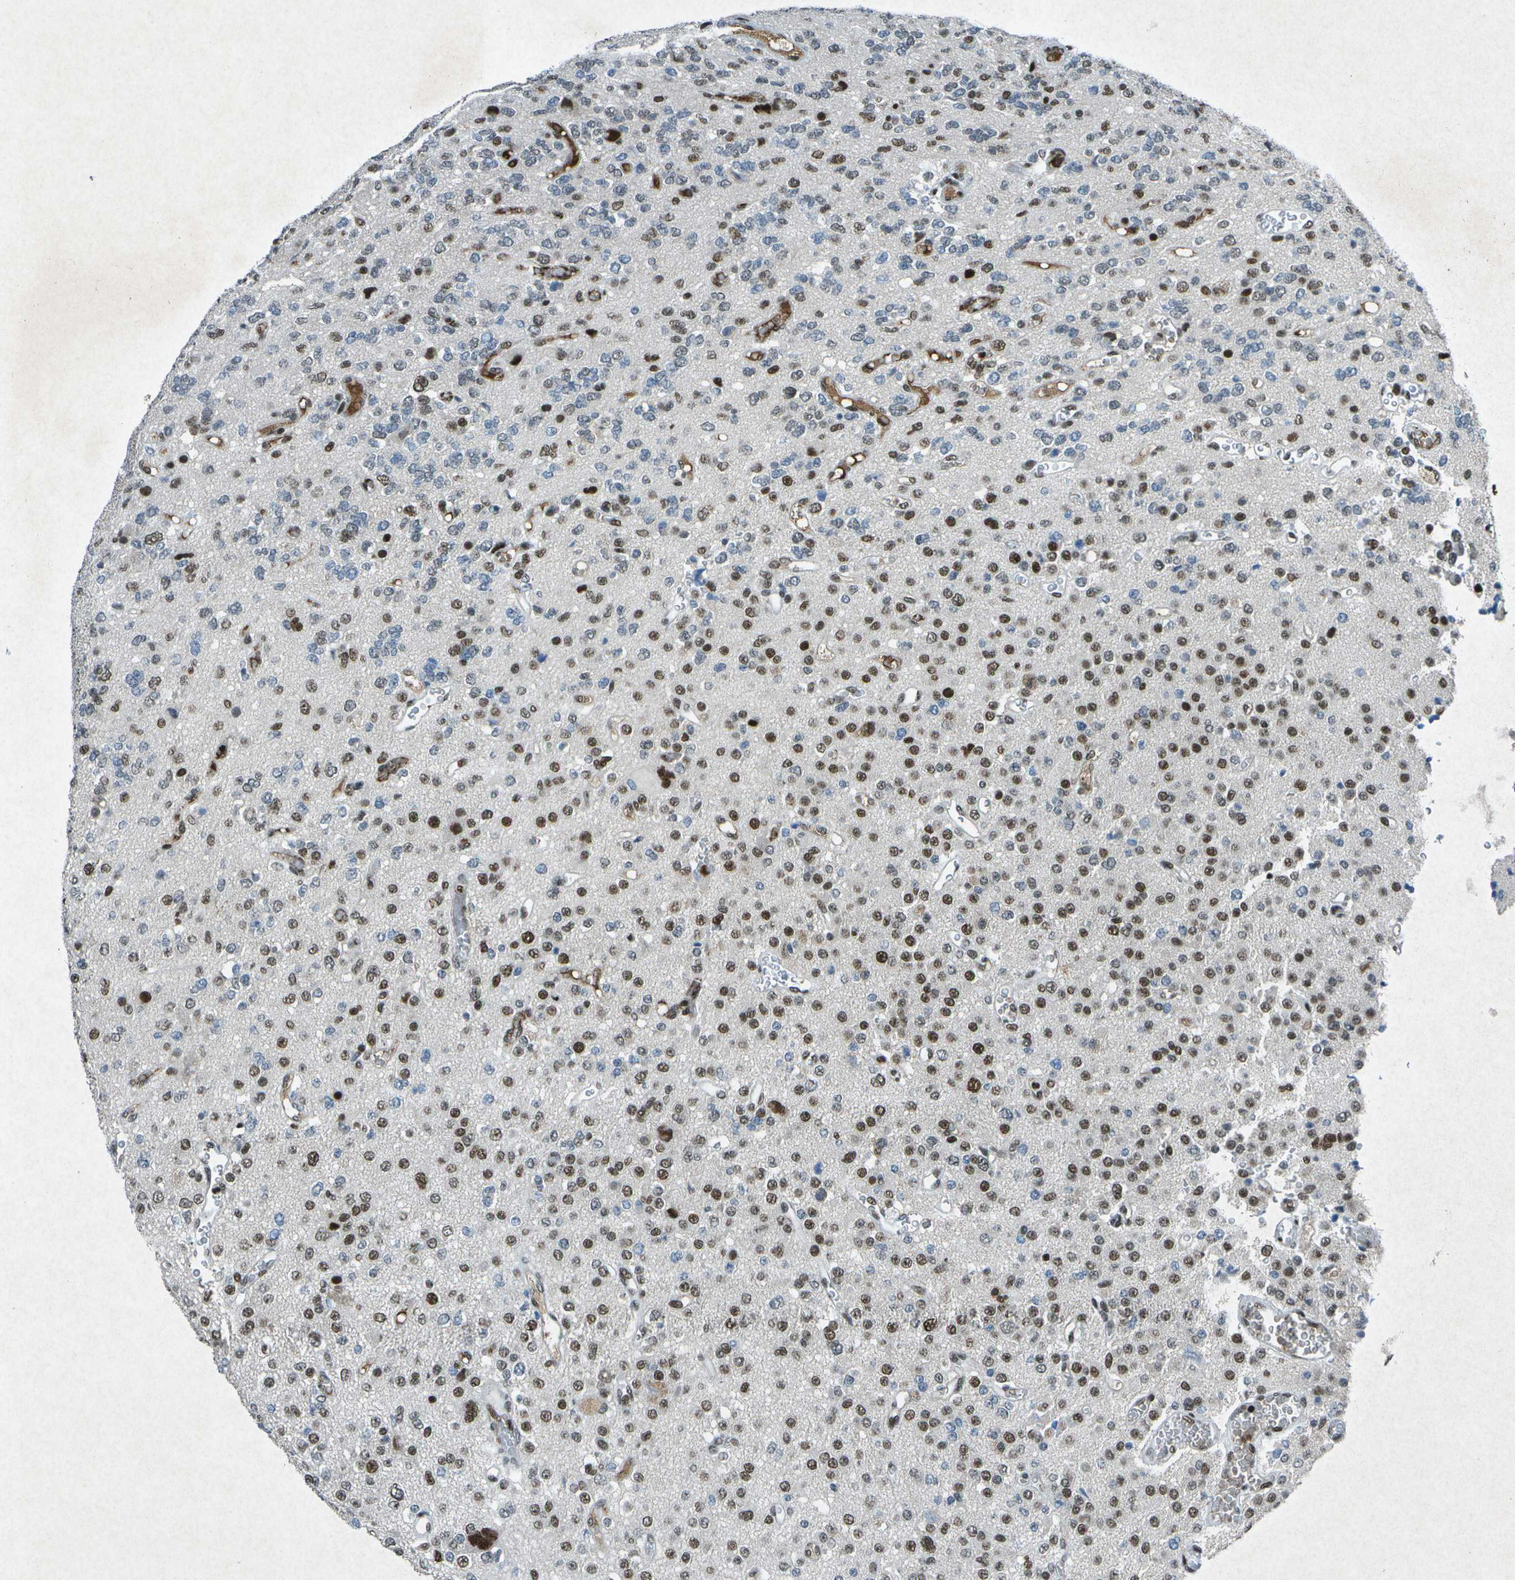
{"staining": {"intensity": "moderate", "quantity": "25%-75%", "location": "nuclear"}, "tissue": "glioma", "cell_type": "Tumor cells", "image_type": "cancer", "snomed": [{"axis": "morphology", "description": "Glioma, malignant, Low grade"}, {"axis": "topography", "description": "Brain"}], "caption": "Low-grade glioma (malignant) was stained to show a protein in brown. There is medium levels of moderate nuclear positivity in about 25%-75% of tumor cells.", "gene": "MTA2", "patient": {"sex": "male", "age": 38}}